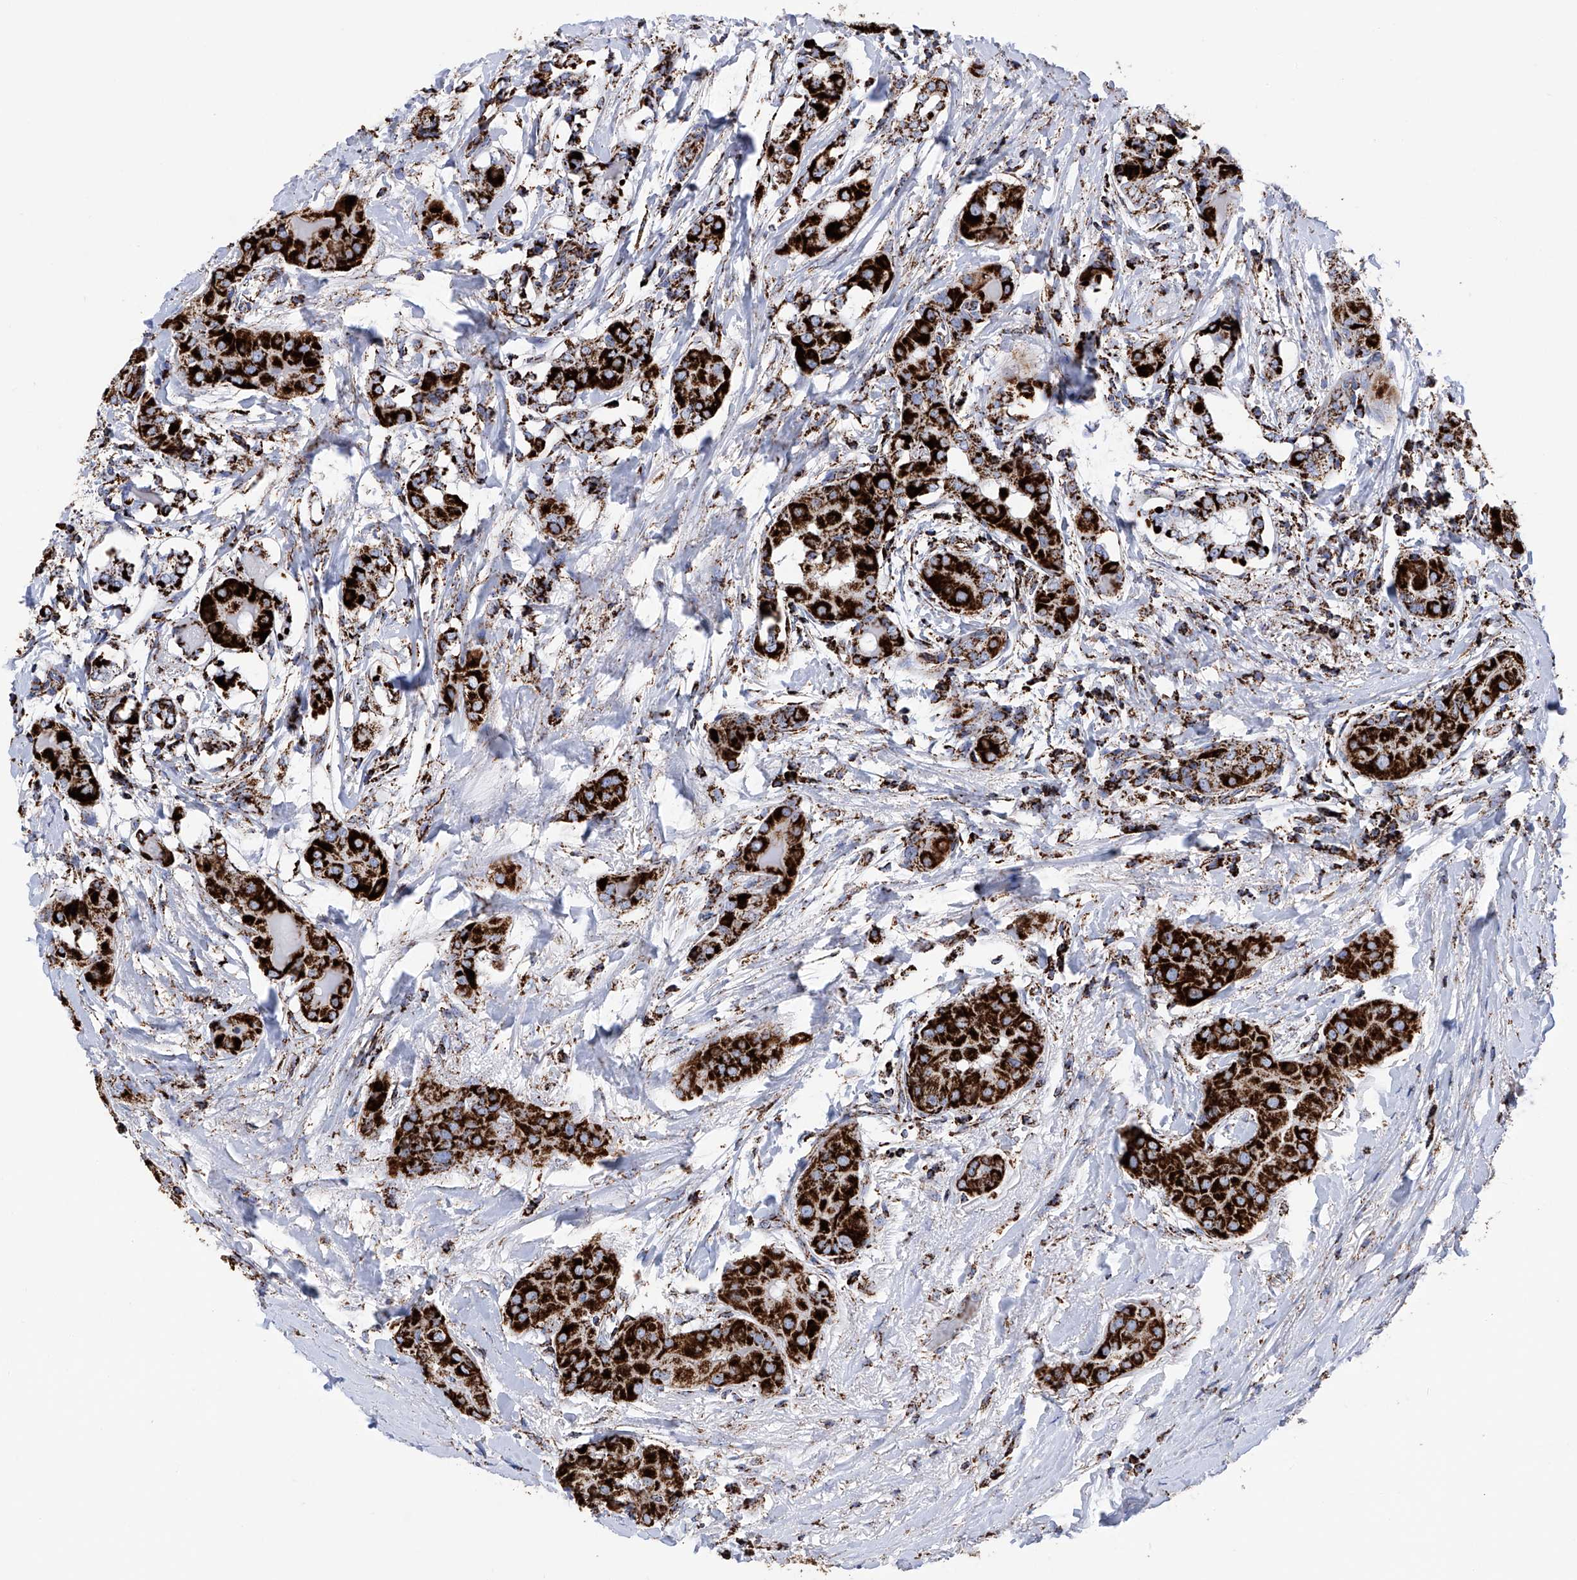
{"staining": {"intensity": "strong", "quantity": ">75%", "location": "cytoplasmic/membranous"}, "tissue": "thyroid cancer", "cell_type": "Tumor cells", "image_type": "cancer", "snomed": [{"axis": "morphology", "description": "Papillary adenocarcinoma, NOS"}, {"axis": "topography", "description": "Thyroid gland"}], "caption": "Immunohistochemistry (IHC) photomicrograph of human thyroid papillary adenocarcinoma stained for a protein (brown), which displays high levels of strong cytoplasmic/membranous staining in about >75% of tumor cells.", "gene": "ATP5PF", "patient": {"sex": "male", "age": 33}}